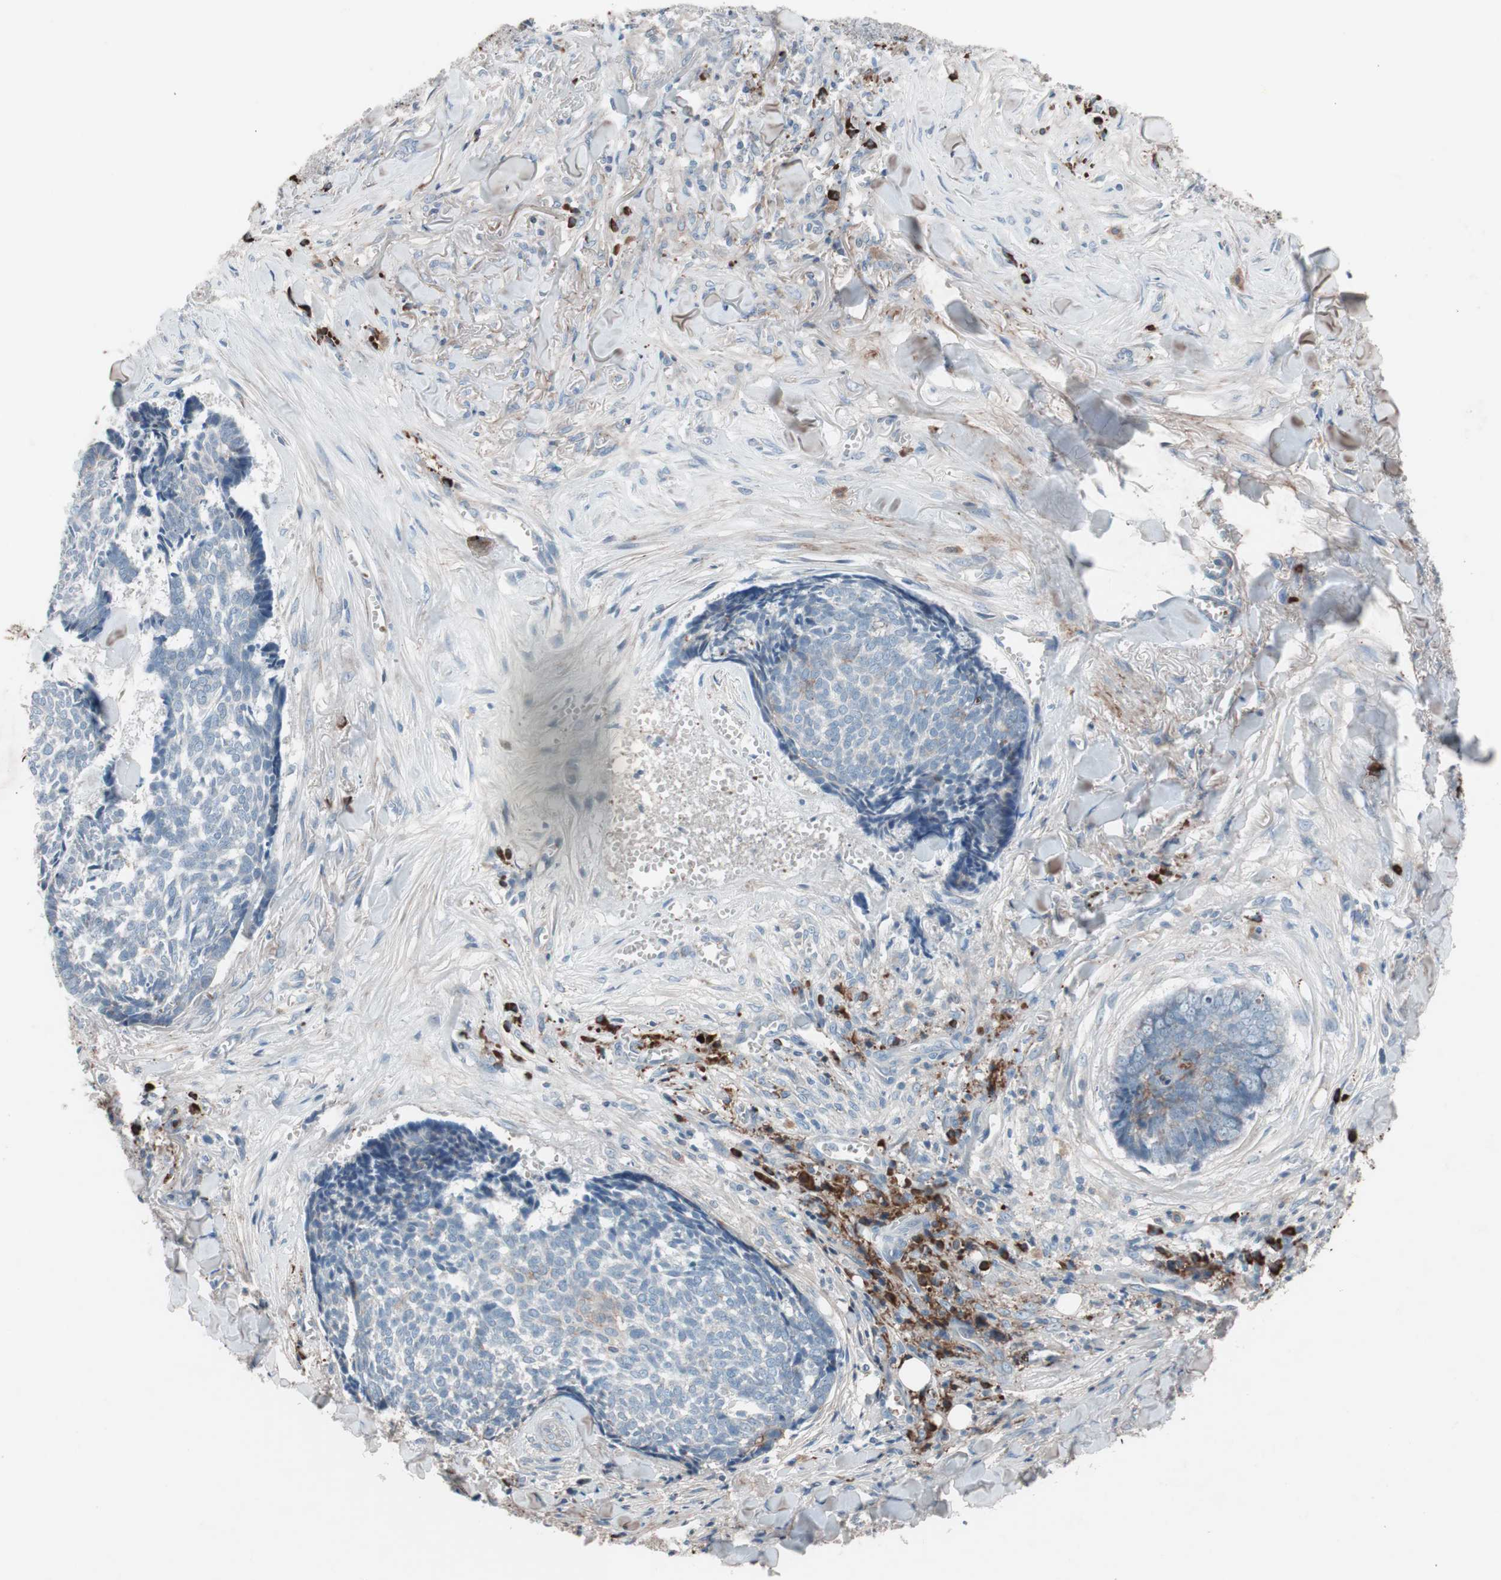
{"staining": {"intensity": "weak", "quantity": "<25%", "location": "cytoplasmic/membranous"}, "tissue": "skin cancer", "cell_type": "Tumor cells", "image_type": "cancer", "snomed": [{"axis": "morphology", "description": "Basal cell carcinoma"}, {"axis": "topography", "description": "Skin"}], "caption": "Micrograph shows no significant protein expression in tumor cells of basal cell carcinoma (skin).", "gene": "GRB7", "patient": {"sex": "male", "age": 84}}